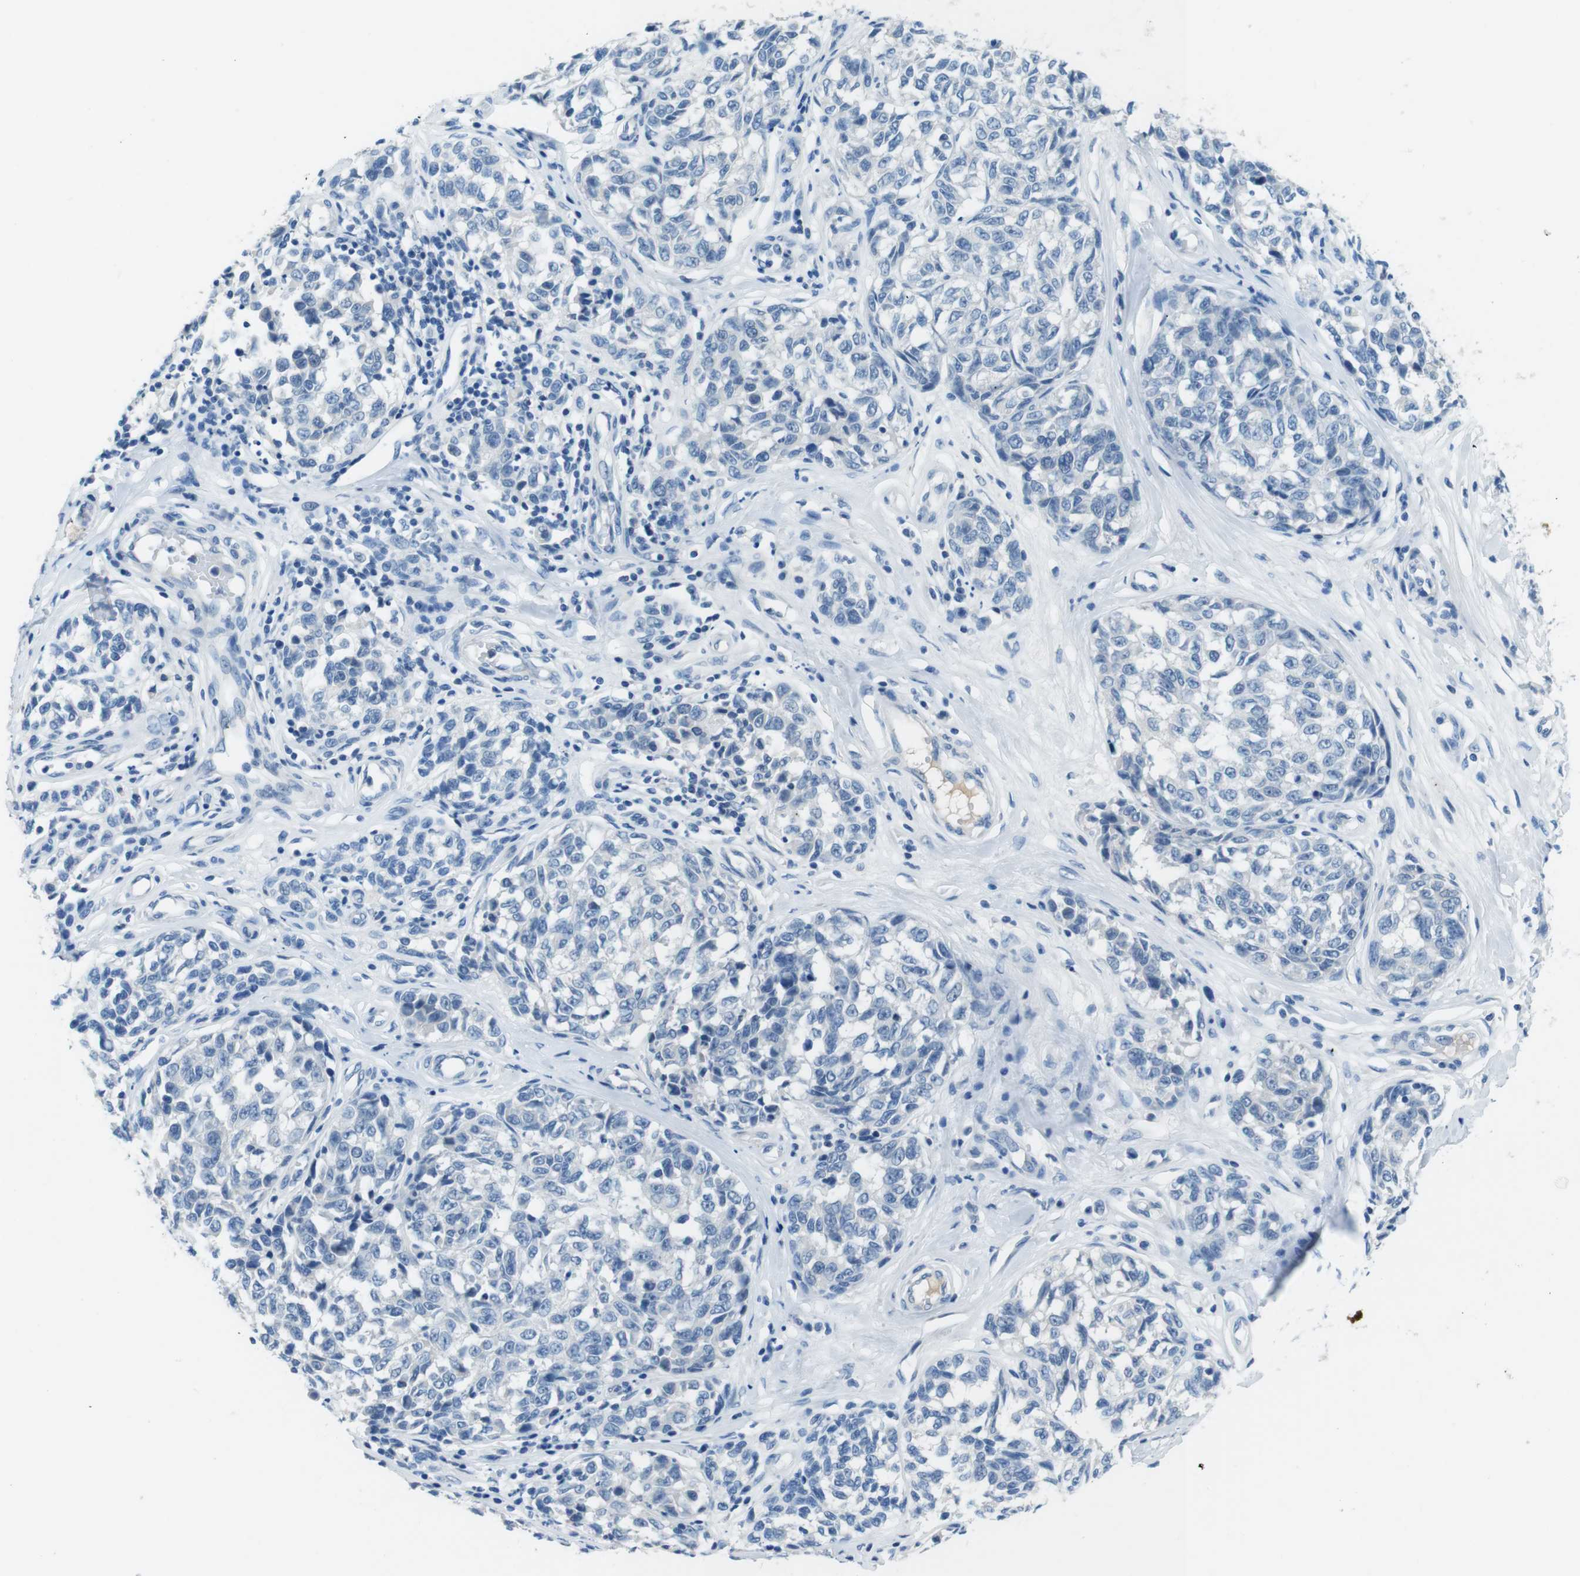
{"staining": {"intensity": "negative", "quantity": "none", "location": "none"}, "tissue": "melanoma", "cell_type": "Tumor cells", "image_type": "cancer", "snomed": [{"axis": "morphology", "description": "Malignant melanoma, NOS"}, {"axis": "topography", "description": "Skin"}], "caption": "Immunohistochemistry (IHC) micrograph of human malignant melanoma stained for a protein (brown), which shows no expression in tumor cells.", "gene": "SLC35A3", "patient": {"sex": "female", "age": 64}}